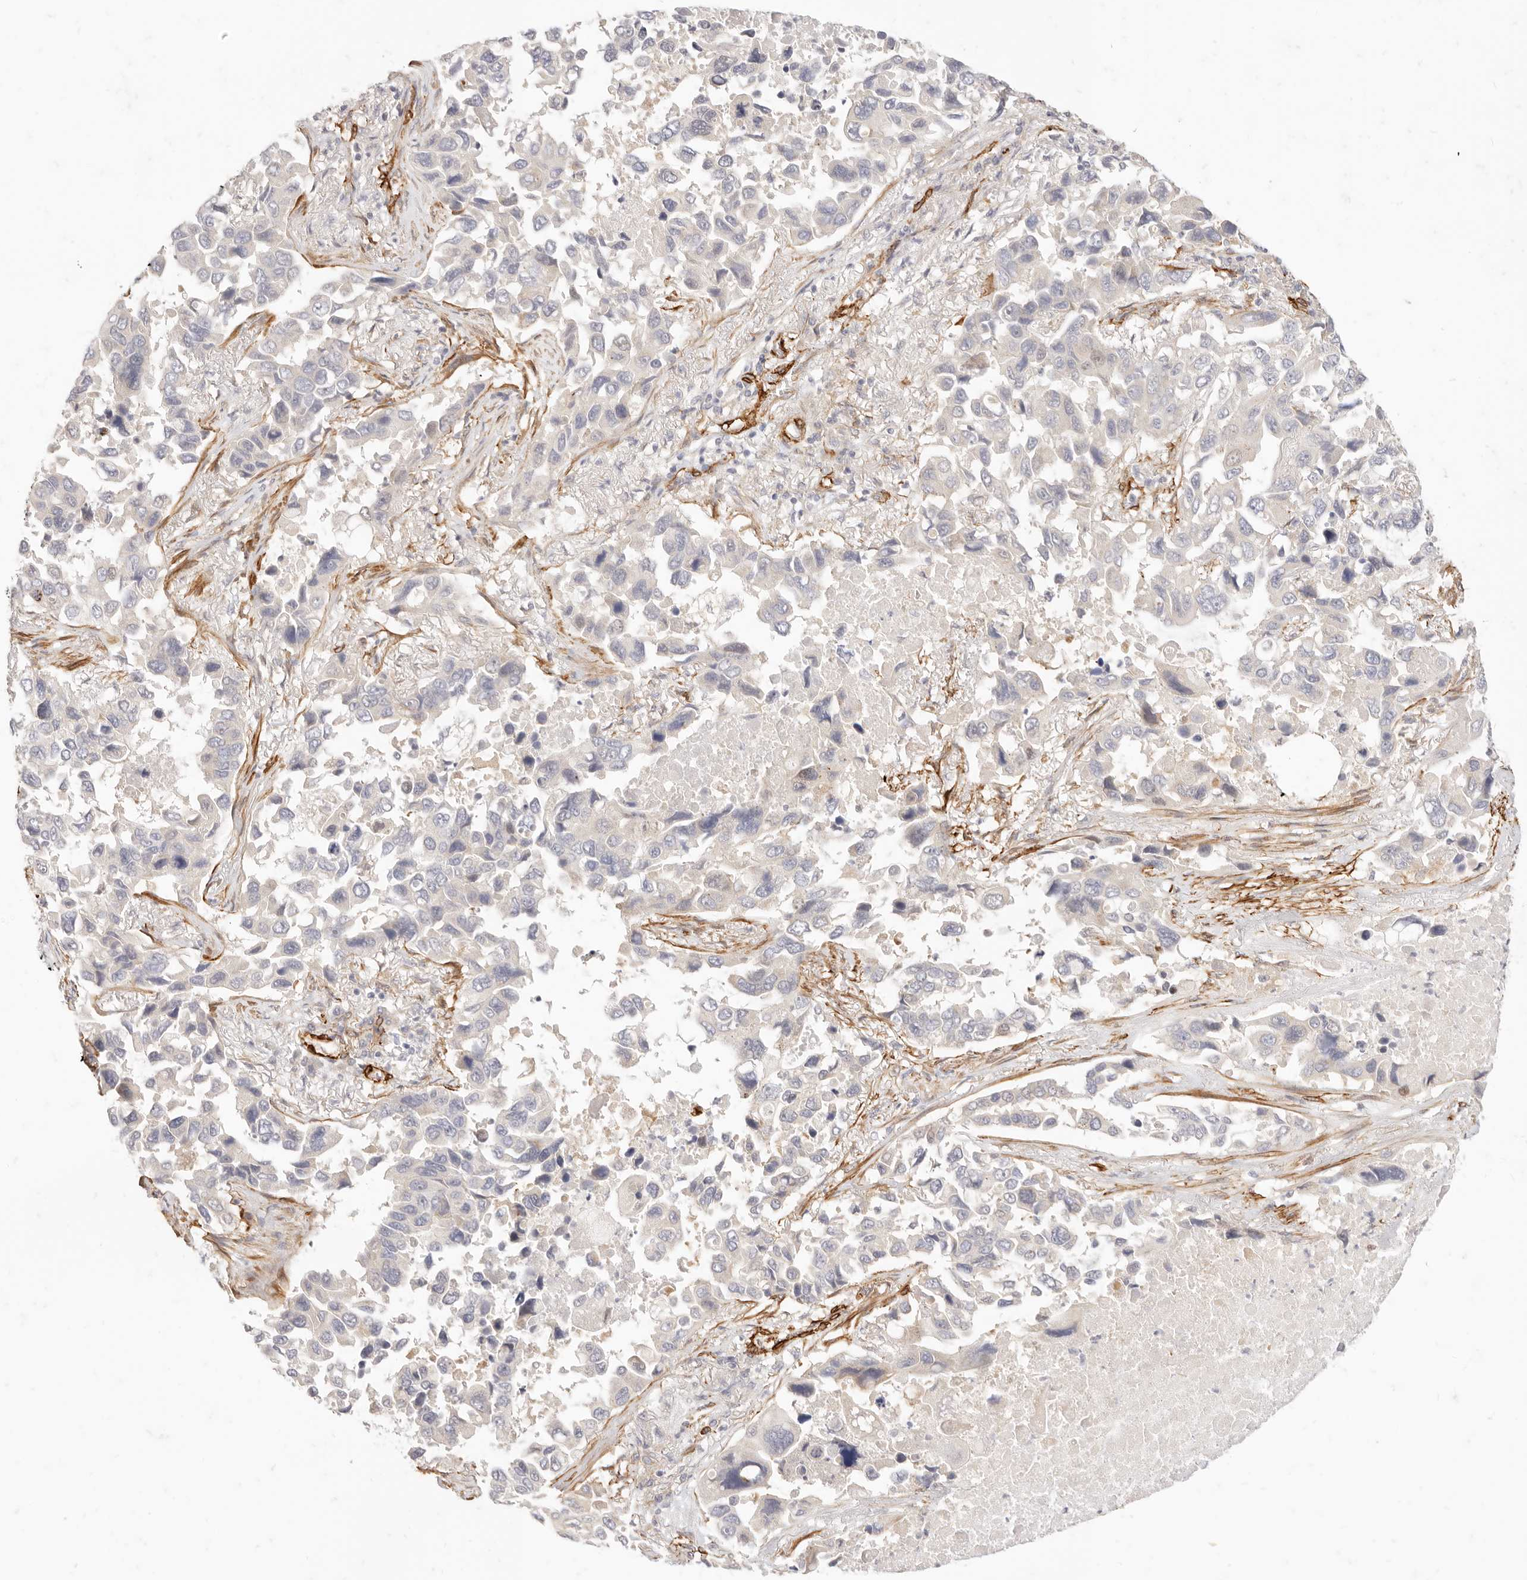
{"staining": {"intensity": "negative", "quantity": "none", "location": "none"}, "tissue": "lung cancer", "cell_type": "Tumor cells", "image_type": "cancer", "snomed": [{"axis": "morphology", "description": "Adenocarcinoma, NOS"}, {"axis": "topography", "description": "Lung"}], "caption": "High power microscopy micrograph of an IHC histopathology image of lung cancer (adenocarcinoma), revealing no significant staining in tumor cells.", "gene": "TMTC2", "patient": {"sex": "male", "age": 64}}